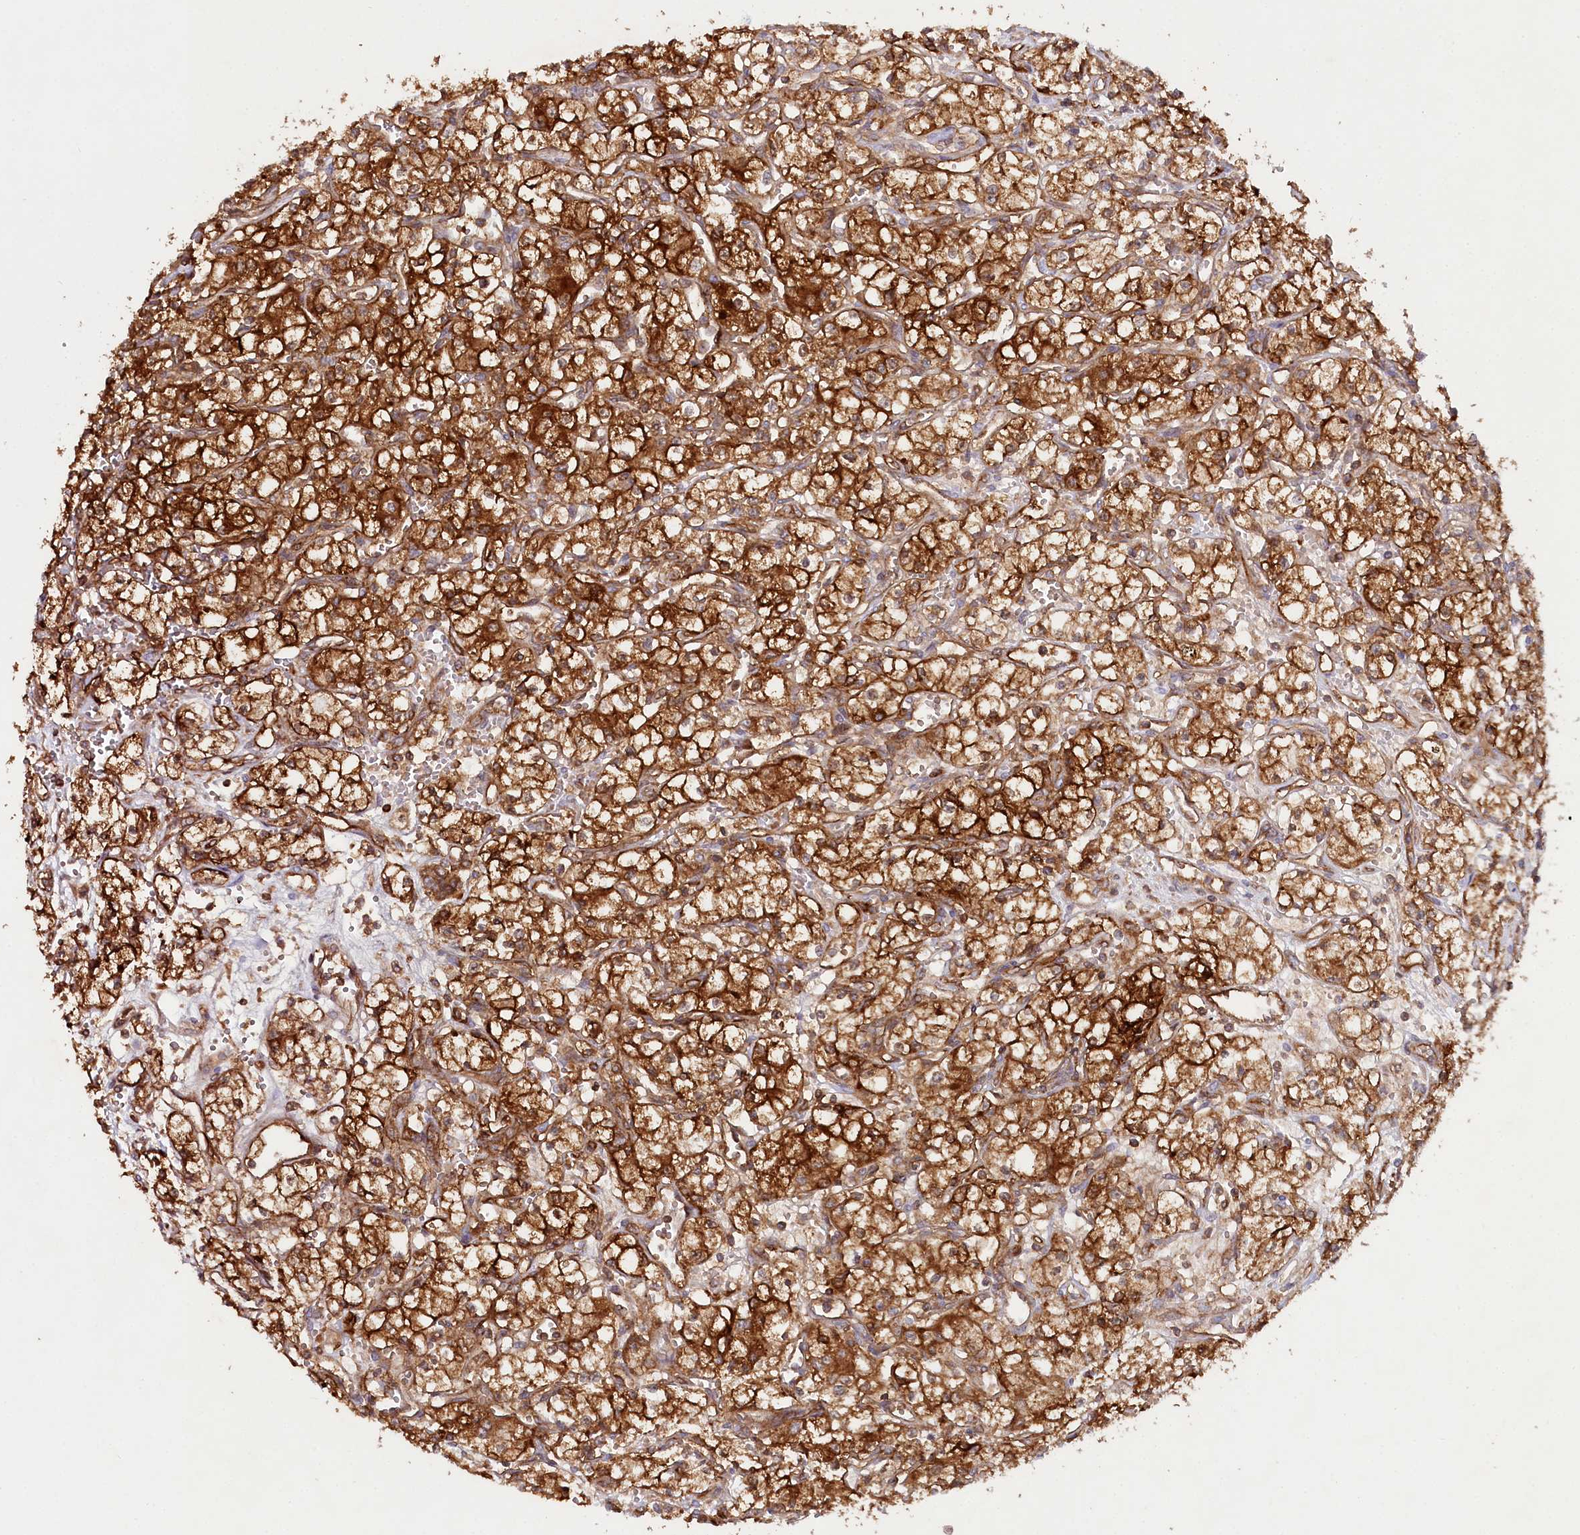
{"staining": {"intensity": "strong", "quantity": ">75%", "location": "cytoplasmic/membranous"}, "tissue": "renal cancer", "cell_type": "Tumor cells", "image_type": "cancer", "snomed": [{"axis": "morphology", "description": "Adenocarcinoma, NOS"}, {"axis": "topography", "description": "Kidney"}], "caption": "A brown stain highlights strong cytoplasmic/membranous expression of a protein in renal adenocarcinoma tumor cells.", "gene": "RBP5", "patient": {"sex": "male", "age": 59}}